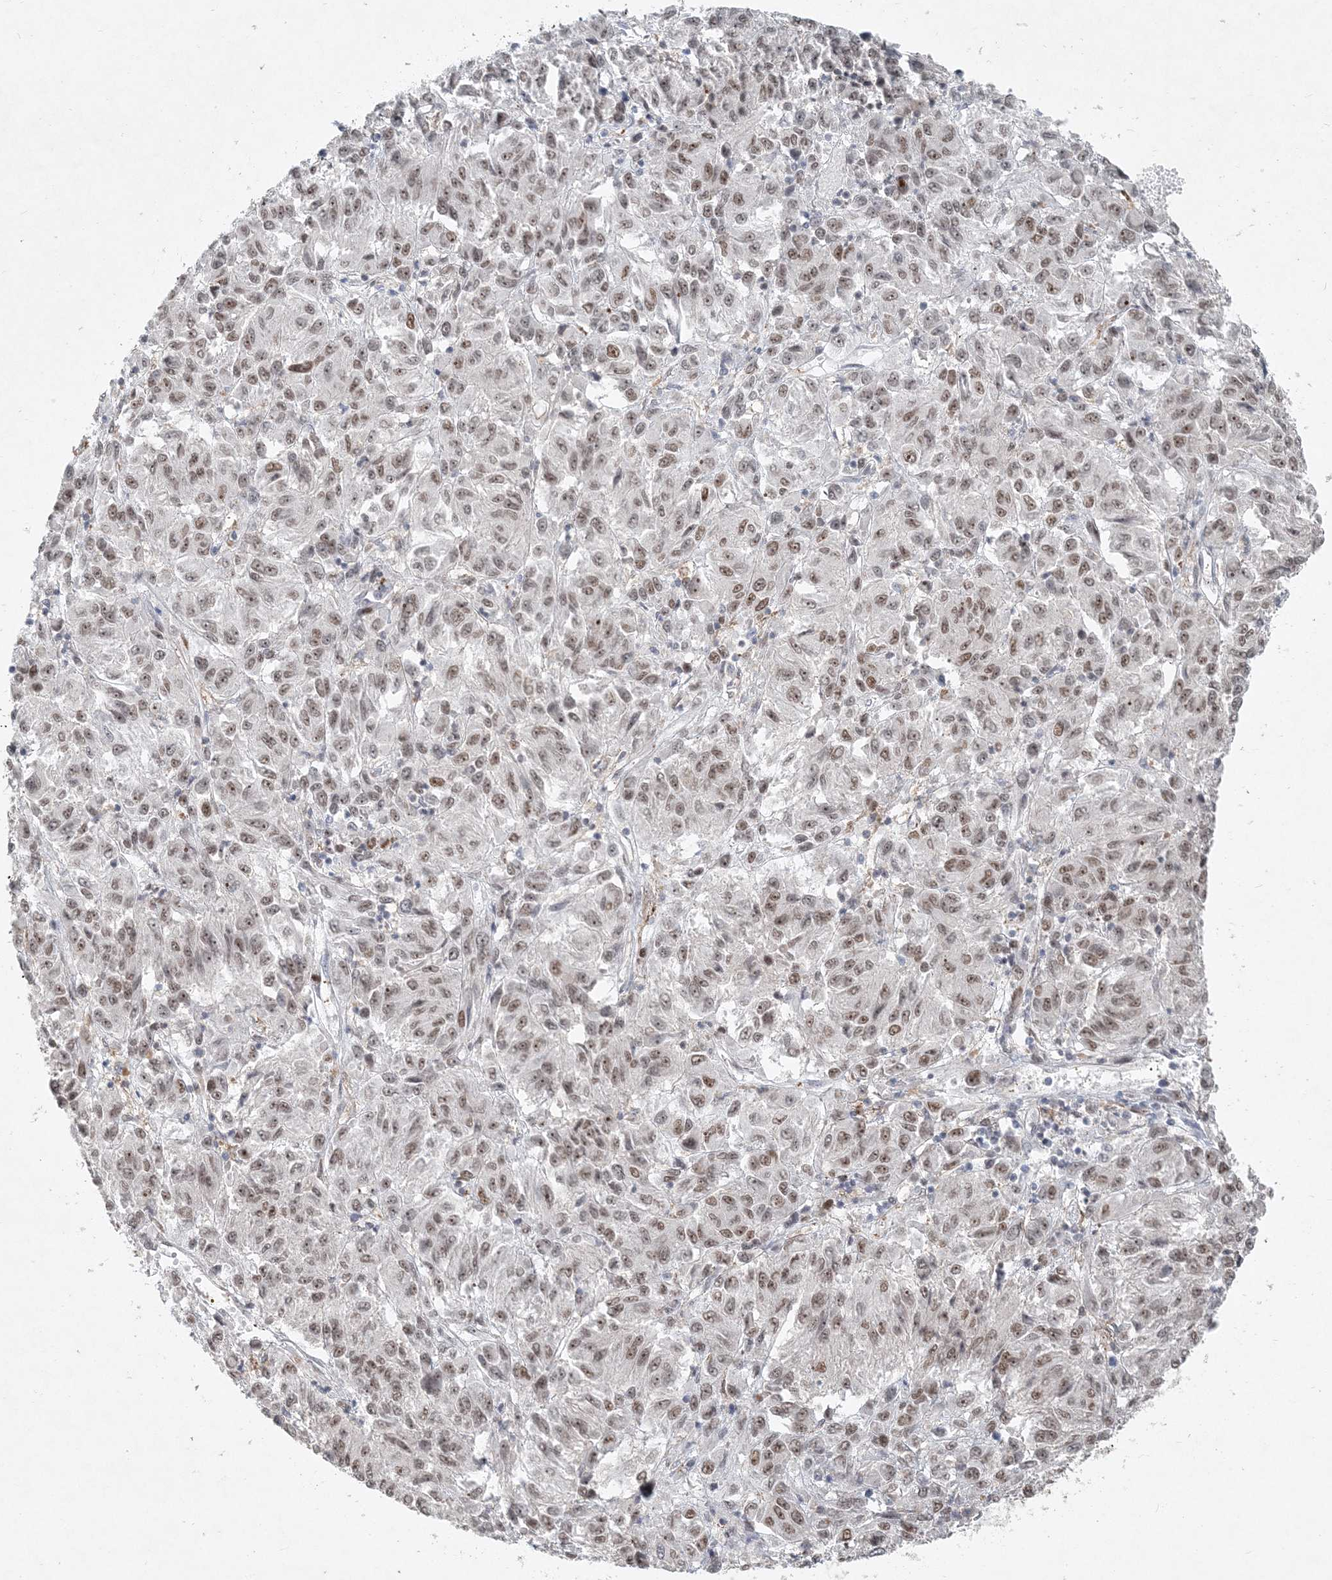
{"staining": {"intensity": "weak", "quantity": ">75%", "location": "nuclear"}, "tissue": "melanoma", "cell_type": "Tumor cells", "image_type": "cancer", "snomed": [{"axis": "morphology", "description": "Malignant melanoma, Metastatic site"}, {"axis": "topography", "description": "Lung"}], "caption": "Protein staining exhibits weak nuclear expression in approximately >75% of tumor cells in malignant melanoma (metastatic site).", "gene": "BAZ1B", "patient": {"sex": "male", "age": 64}}